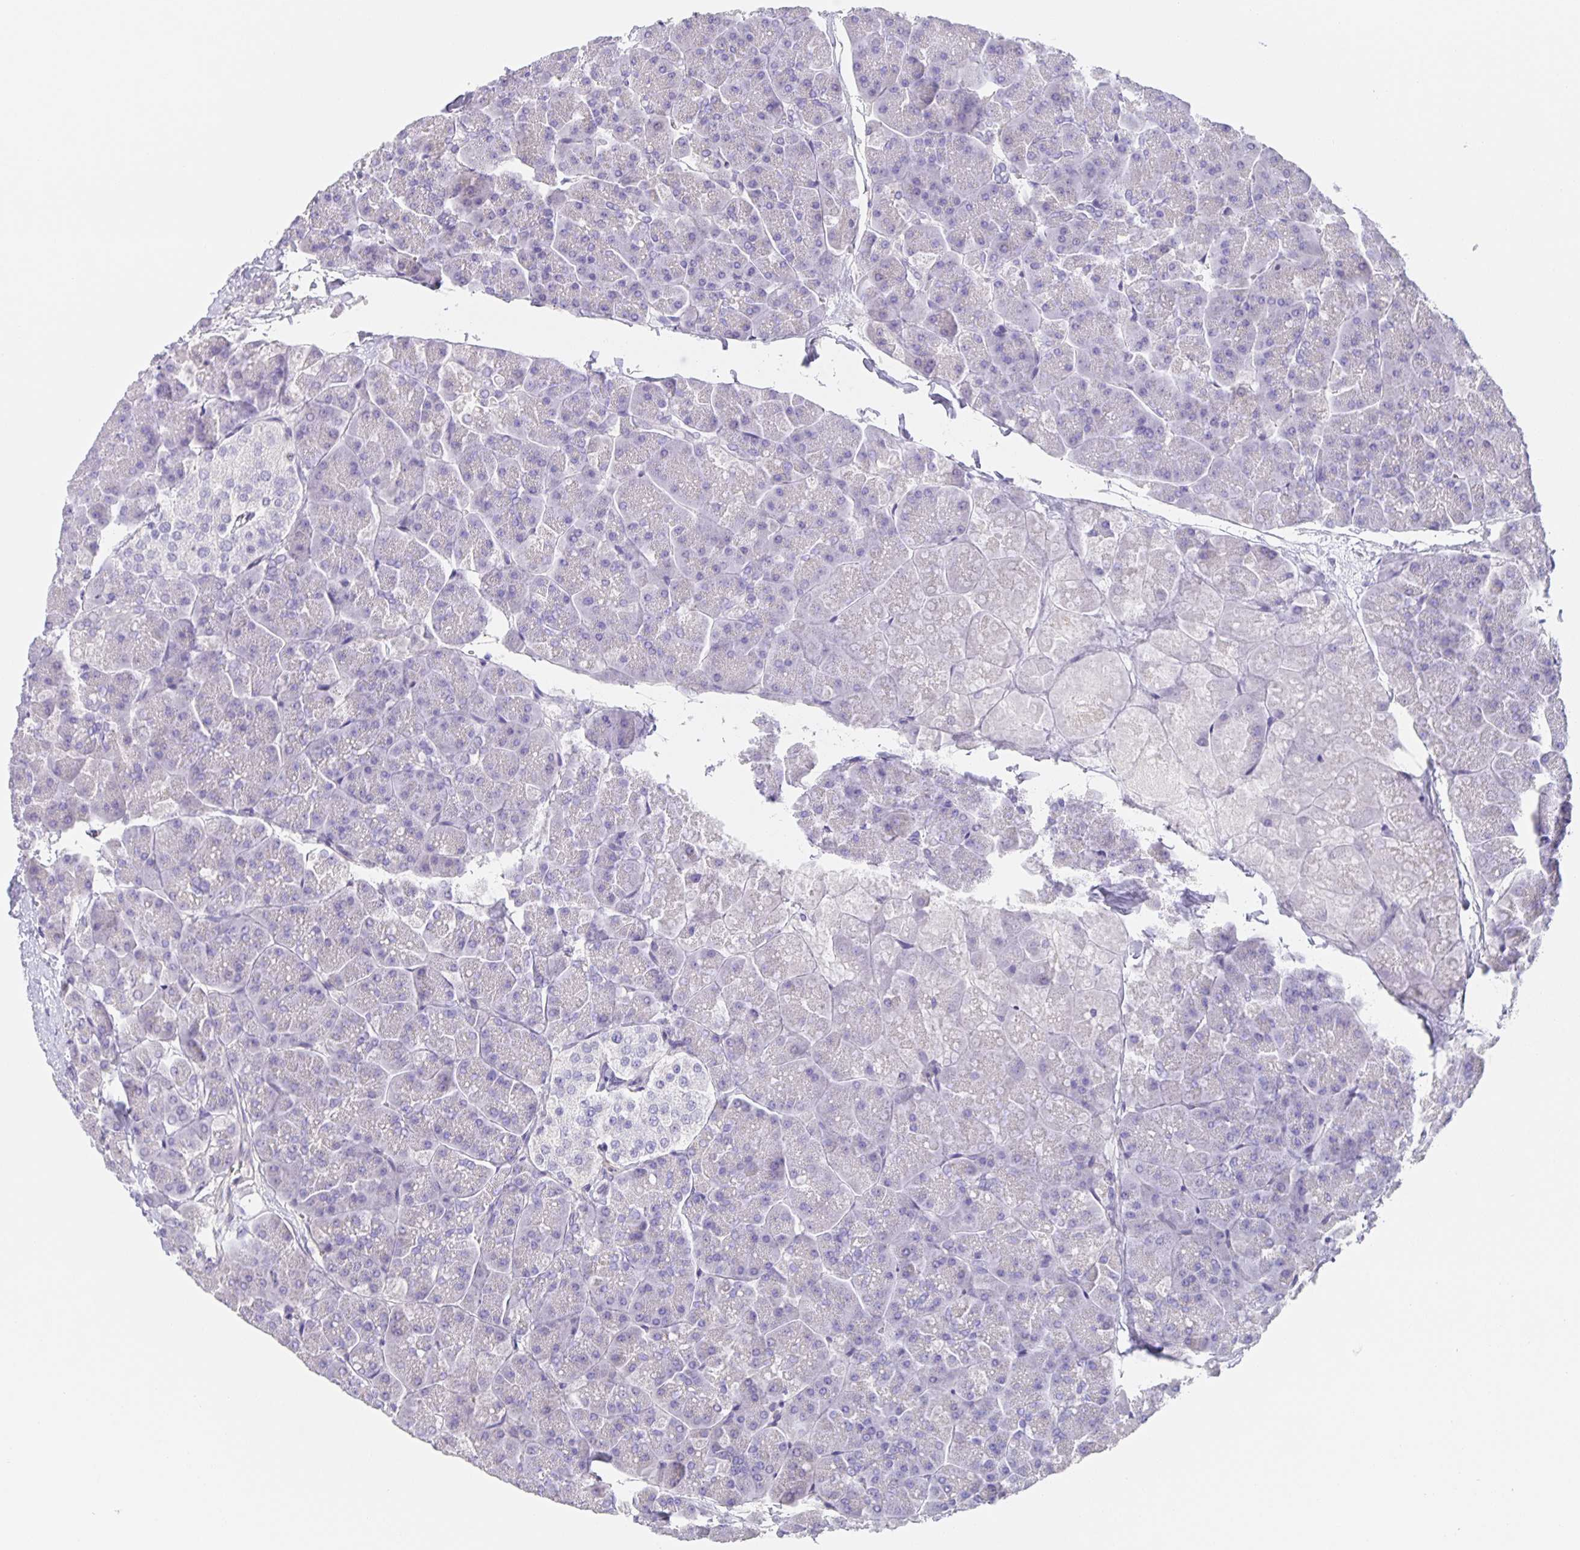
{"staining": {"intensity": "weak", "quantity": "<25%", "location": "cytoplasmic/membranous"}, "tissue": "pancreas", "cell_type": "Exocrine glandular cells", "image_type": "normal", "snomed": [{"axis": "morphology", "description": "Normal tissue, NOS"}, {"axis": "topography", "description": "Pancreas"}, {"axis": "topography", "description": "Peripheral nerve tissue"}], "caption": "A micrograph of pancreas stained for a protein displays no brown staining in exocrine glandular cells.", "gene": "PRR36", "patient": {"sex": "male", "age": 54}}